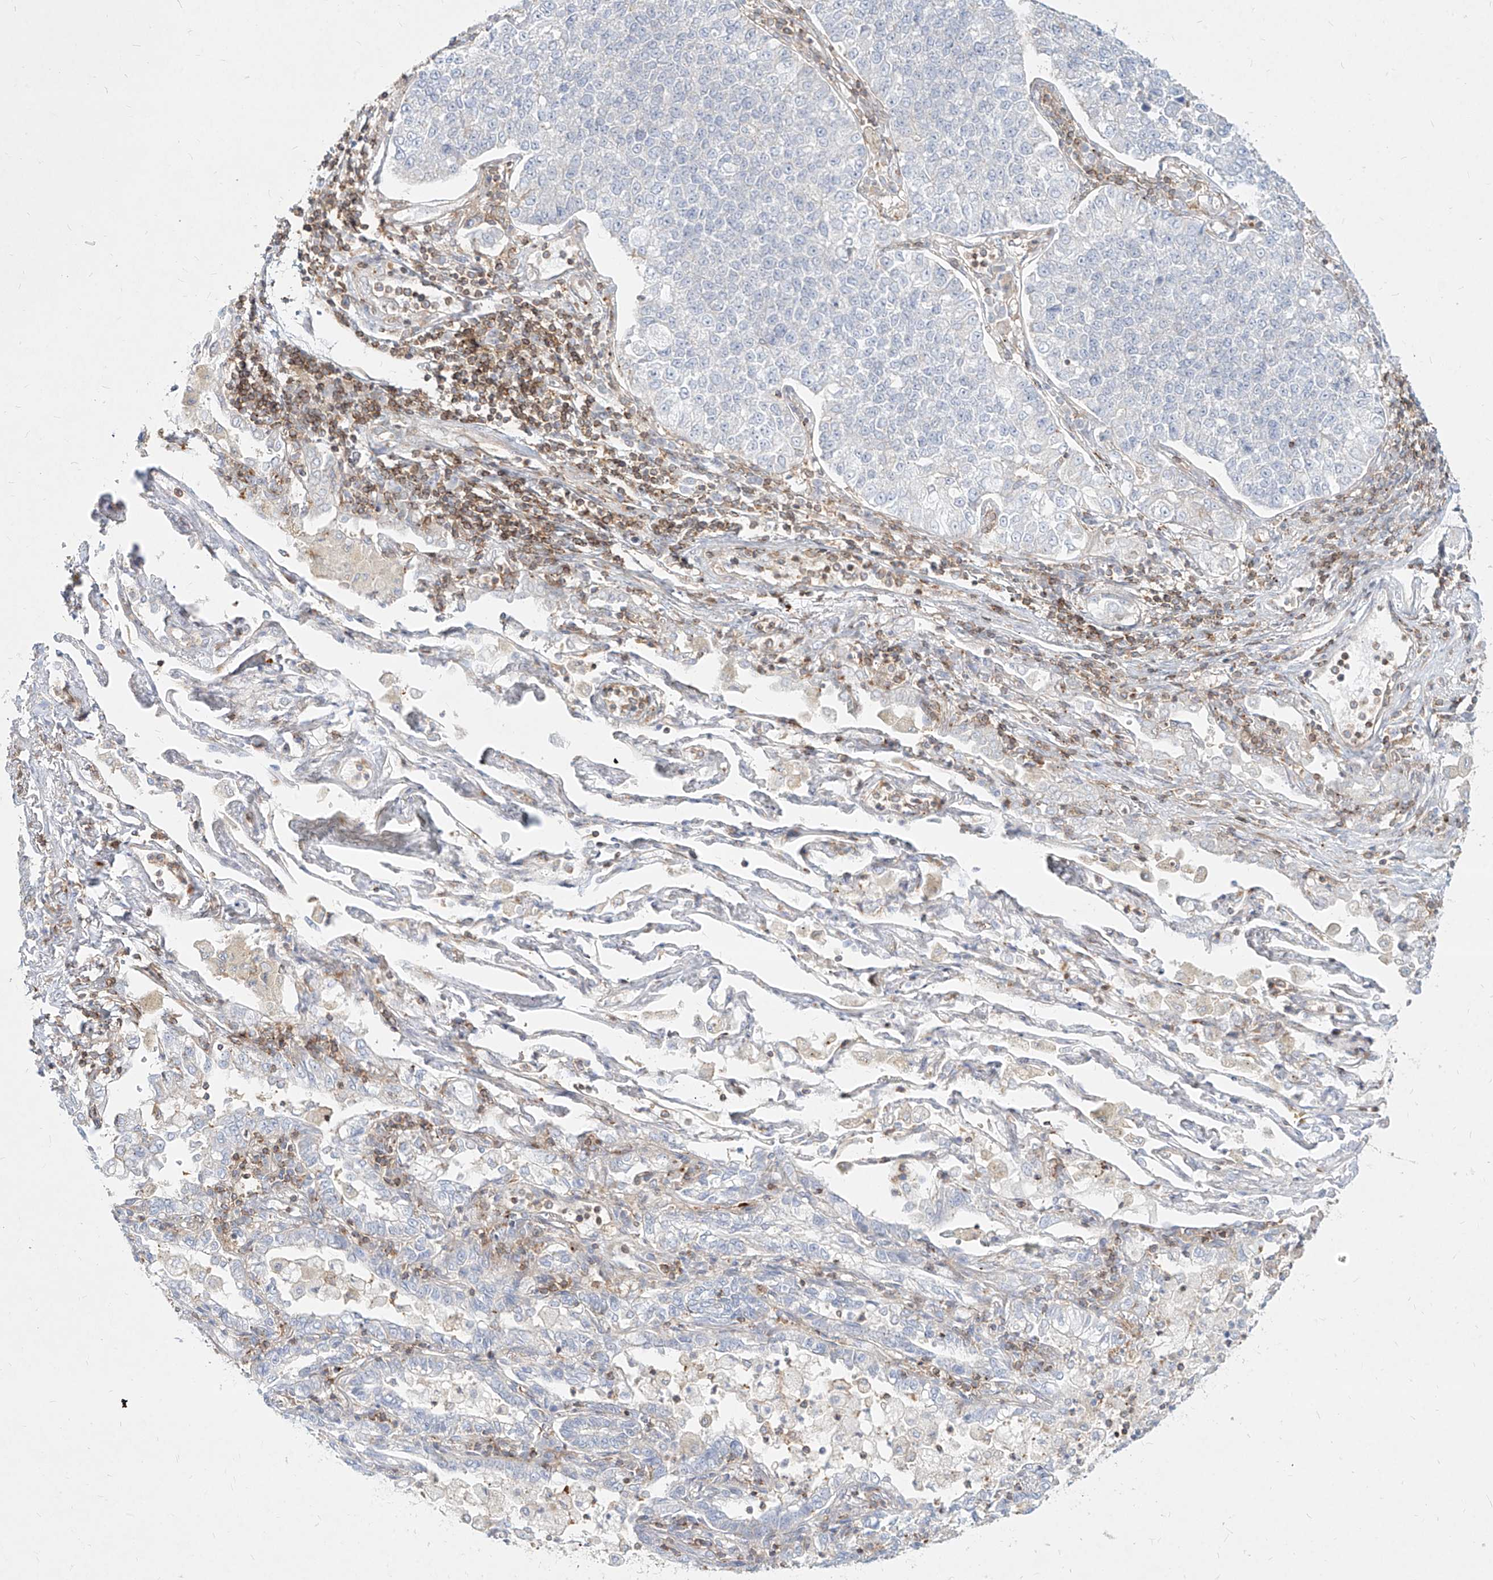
{"staining": {"intensity": "negative", "quantity": "none", "location": "none"}, "tissue": "lung cancer", "cell_type": "Tumor cells", "image_type": "cancer", "snomed": [{"axis": "morphology", "description": "Adenocarcinoma, NOS"}, {"axis": "topography", "description": "Lung"}], "caption": "Human lung adenocarcinoma stained for a protein using immunohistochemistry (IHC) reveals no staining in tumor cells.", "gene": "SLC2A12", "patient": {"sex": "male", "age": 49}}